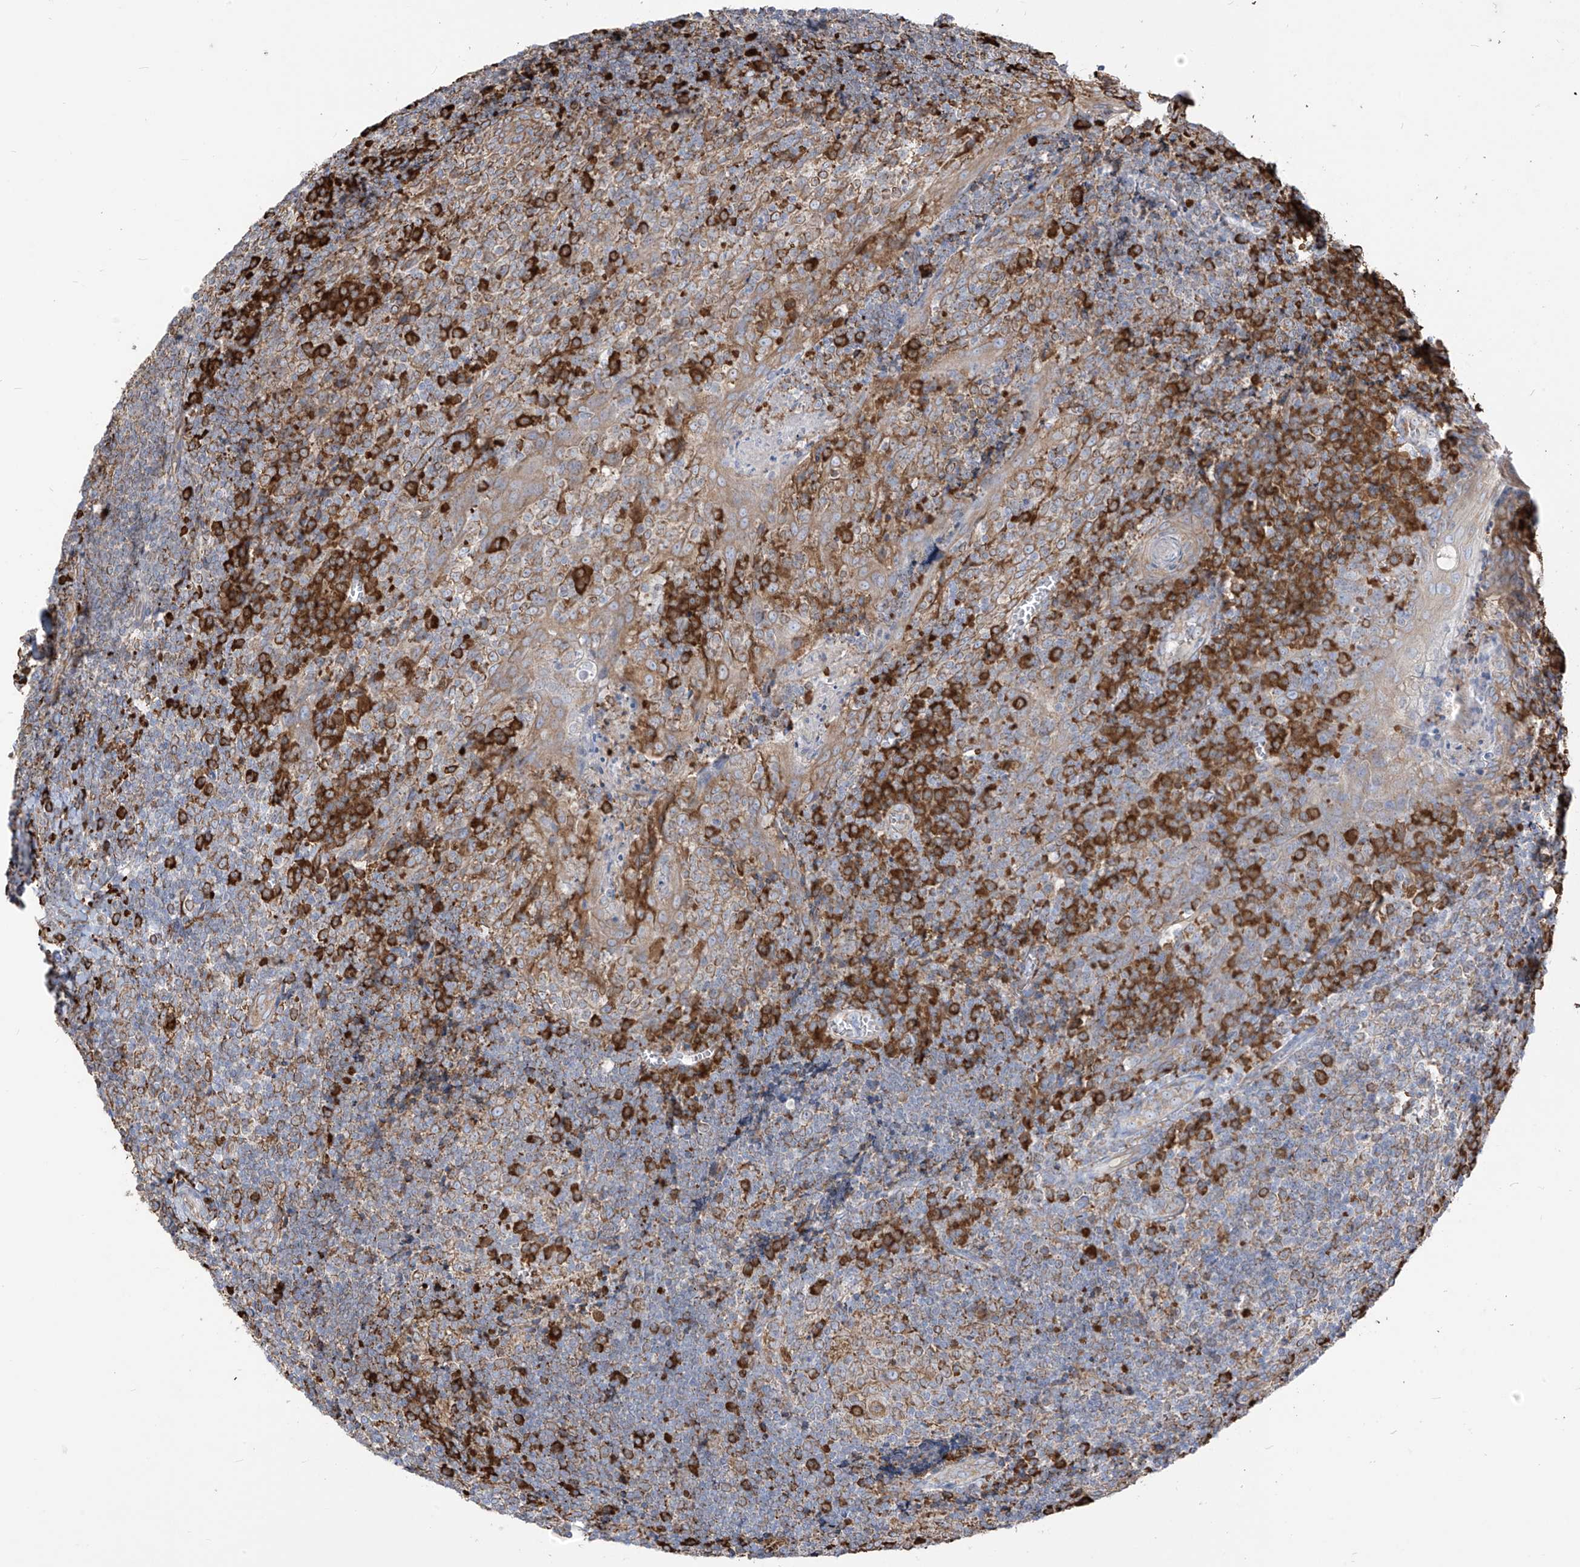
{"staining": {"intensity": "strong", "quantity": "<25%", "location": "cytoplasmic/membranous"}, "tissue": "tonsil", "cell_type": "Germinal center cells", "image_type": "normal", "snomed": [{"axis": "morphology", "description": "Normal tissue, NOS"}, {"axis": "topography", "description": "Tonsil"}], "caption": "Protein expression analysis of unremarkable human tonsil reveals strong cytoplasmic/membranous positivity in about <25% of germinal center cells.", "gene": "PDIA6", "patient": {"sex": "male", "age": 27}}